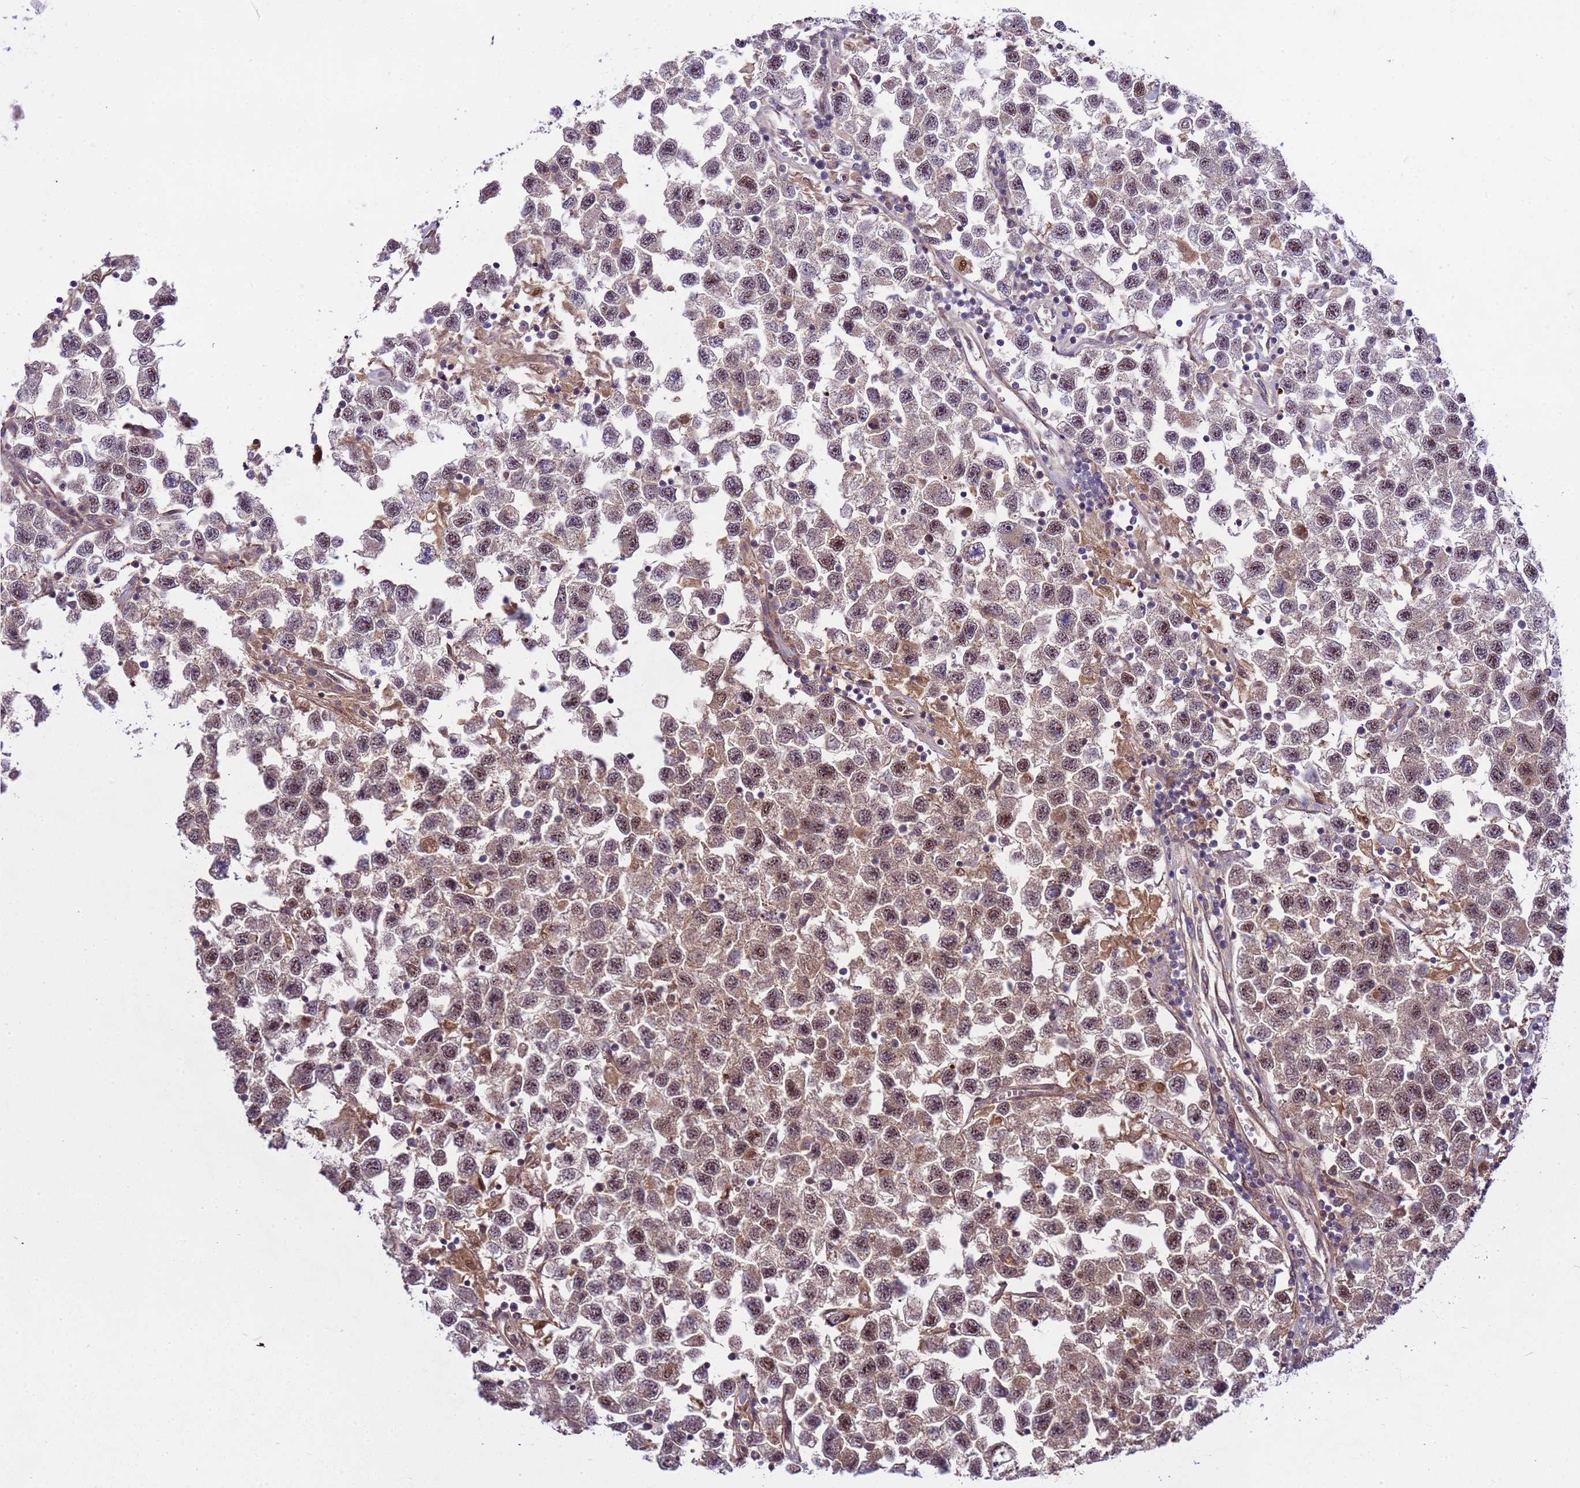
{"staining": {"intensity": "moderate", "quantity": "25%-75%", "location": "nuclear"}, "tissue": "testis cancer", "cell_type": "Tumor cells", "image_type": "cancer", "snomed": [{"axis": "morphology", "description": "Seminoma, NOS"}, {"axis": "topography", "description": "Testis"}], "caption": "IHC (DAB (3,3'-diaminobenzidine)) staining of human testis seminoma exhibits moderate nuclear protein positivity in about 25%-75% of tumor cells.", "gene": "GEN1", "patient": {"sex": "male", "age": 26}}